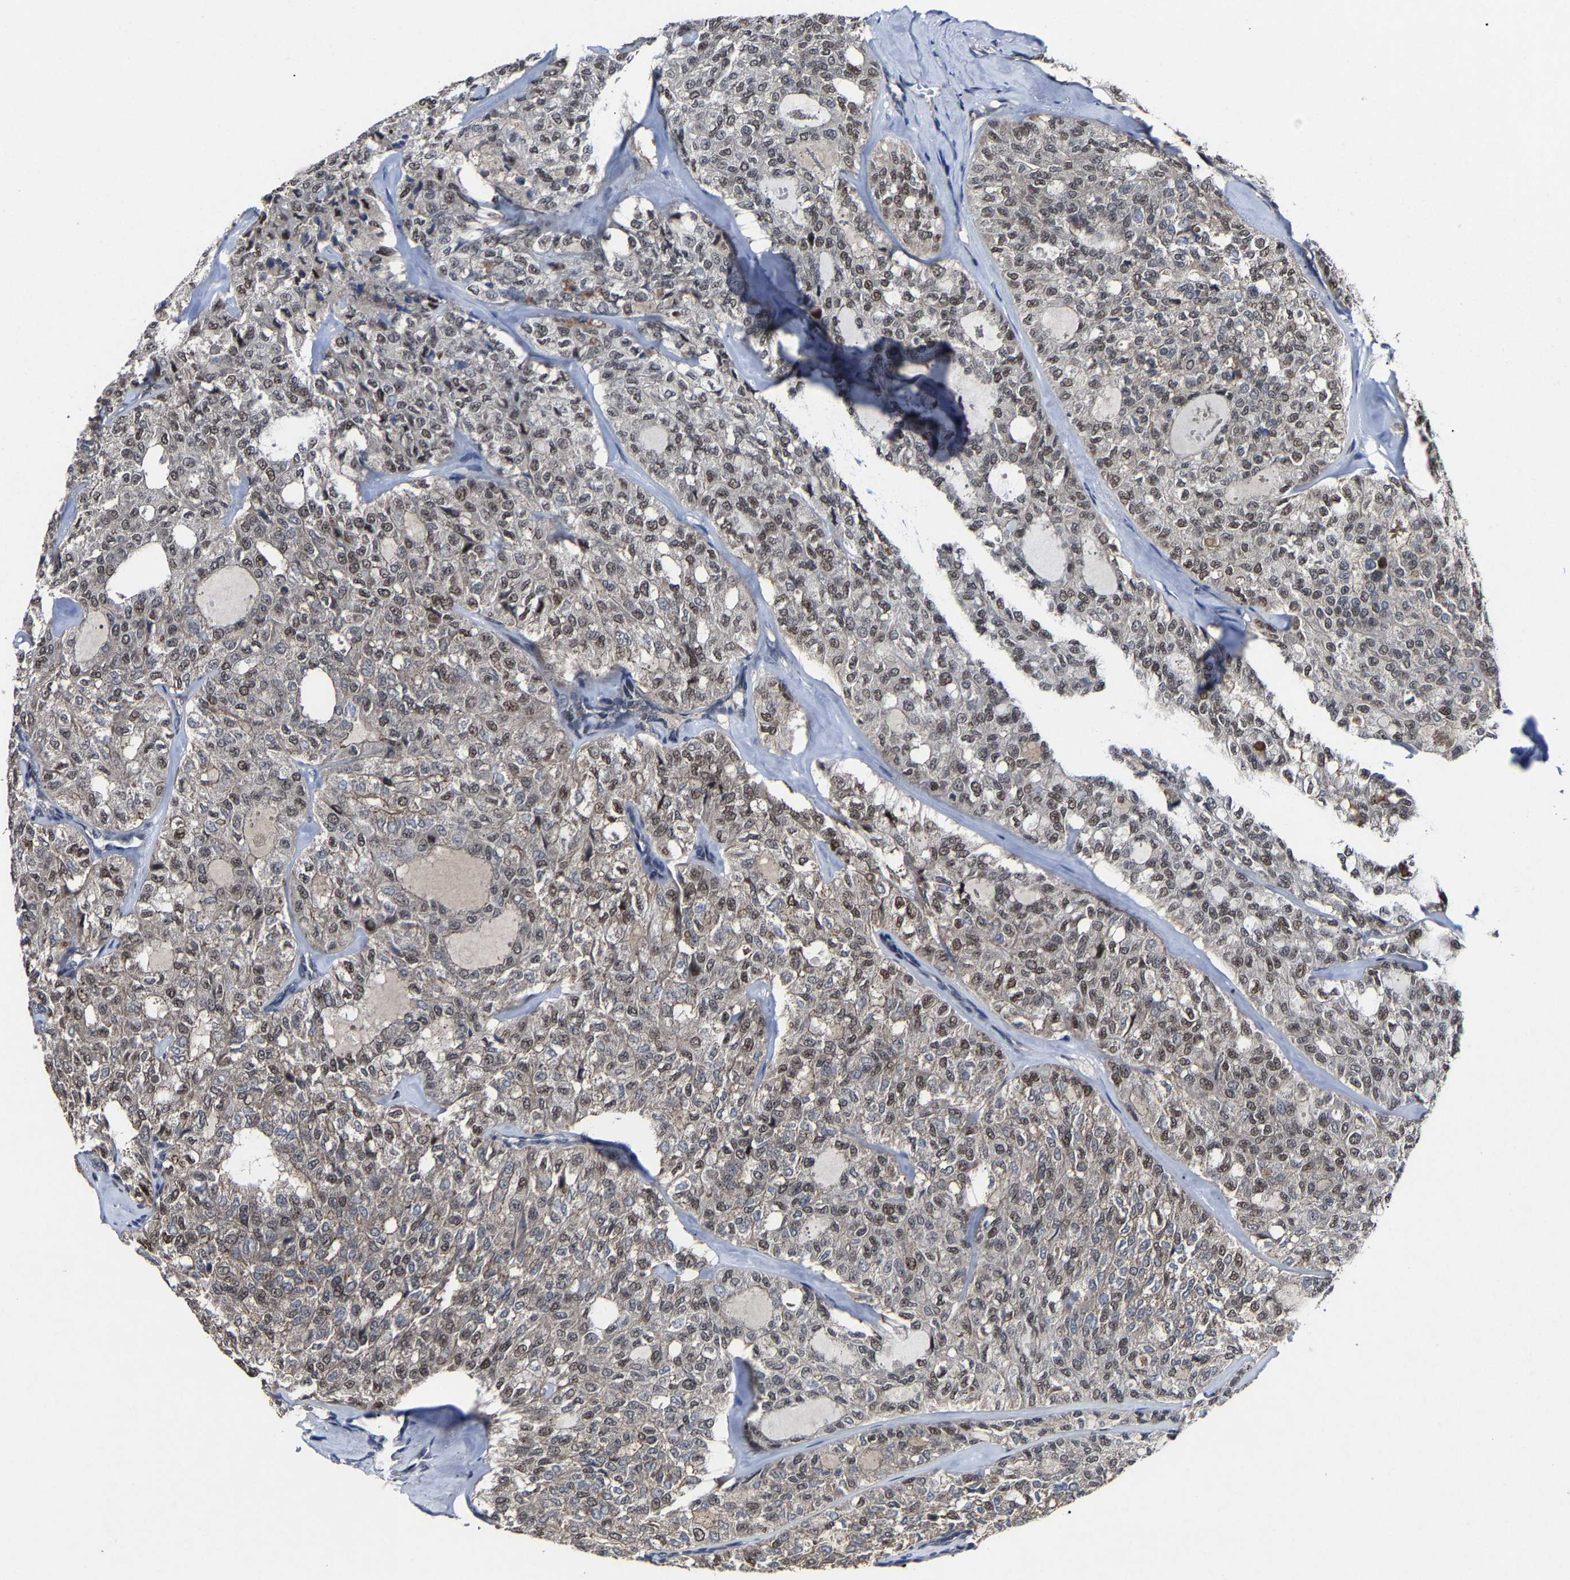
{"staining": {"intensity": "moderate", "quantity": "25%-75%", "location": "cytoplasmic/membranous,nuclear"}, "tissue": "thyroid cancer", "cell_type": "Tumor cells", "image_type": "cancer", "snomed": [{"axis": "morphology", "description": "Follicular adenoma carcinoma, NOS"}, {"axis": "topography", "description": "Thyroid gland"}], "caption": "Immunohistochemistry (DAB) staining of thyroid follicular adenoma carcinoma demonstrates moderate cytoplasmic/membranous and nuclear protein expression in about 25%-75% of tumor cells. The protein of interest is stained brown, and the nuclei are stained in blue (DAB IHC with brightfield microscopy, high magnification).", "gene": "LSM8", "patient": {"sex": "male", "age": 75}}